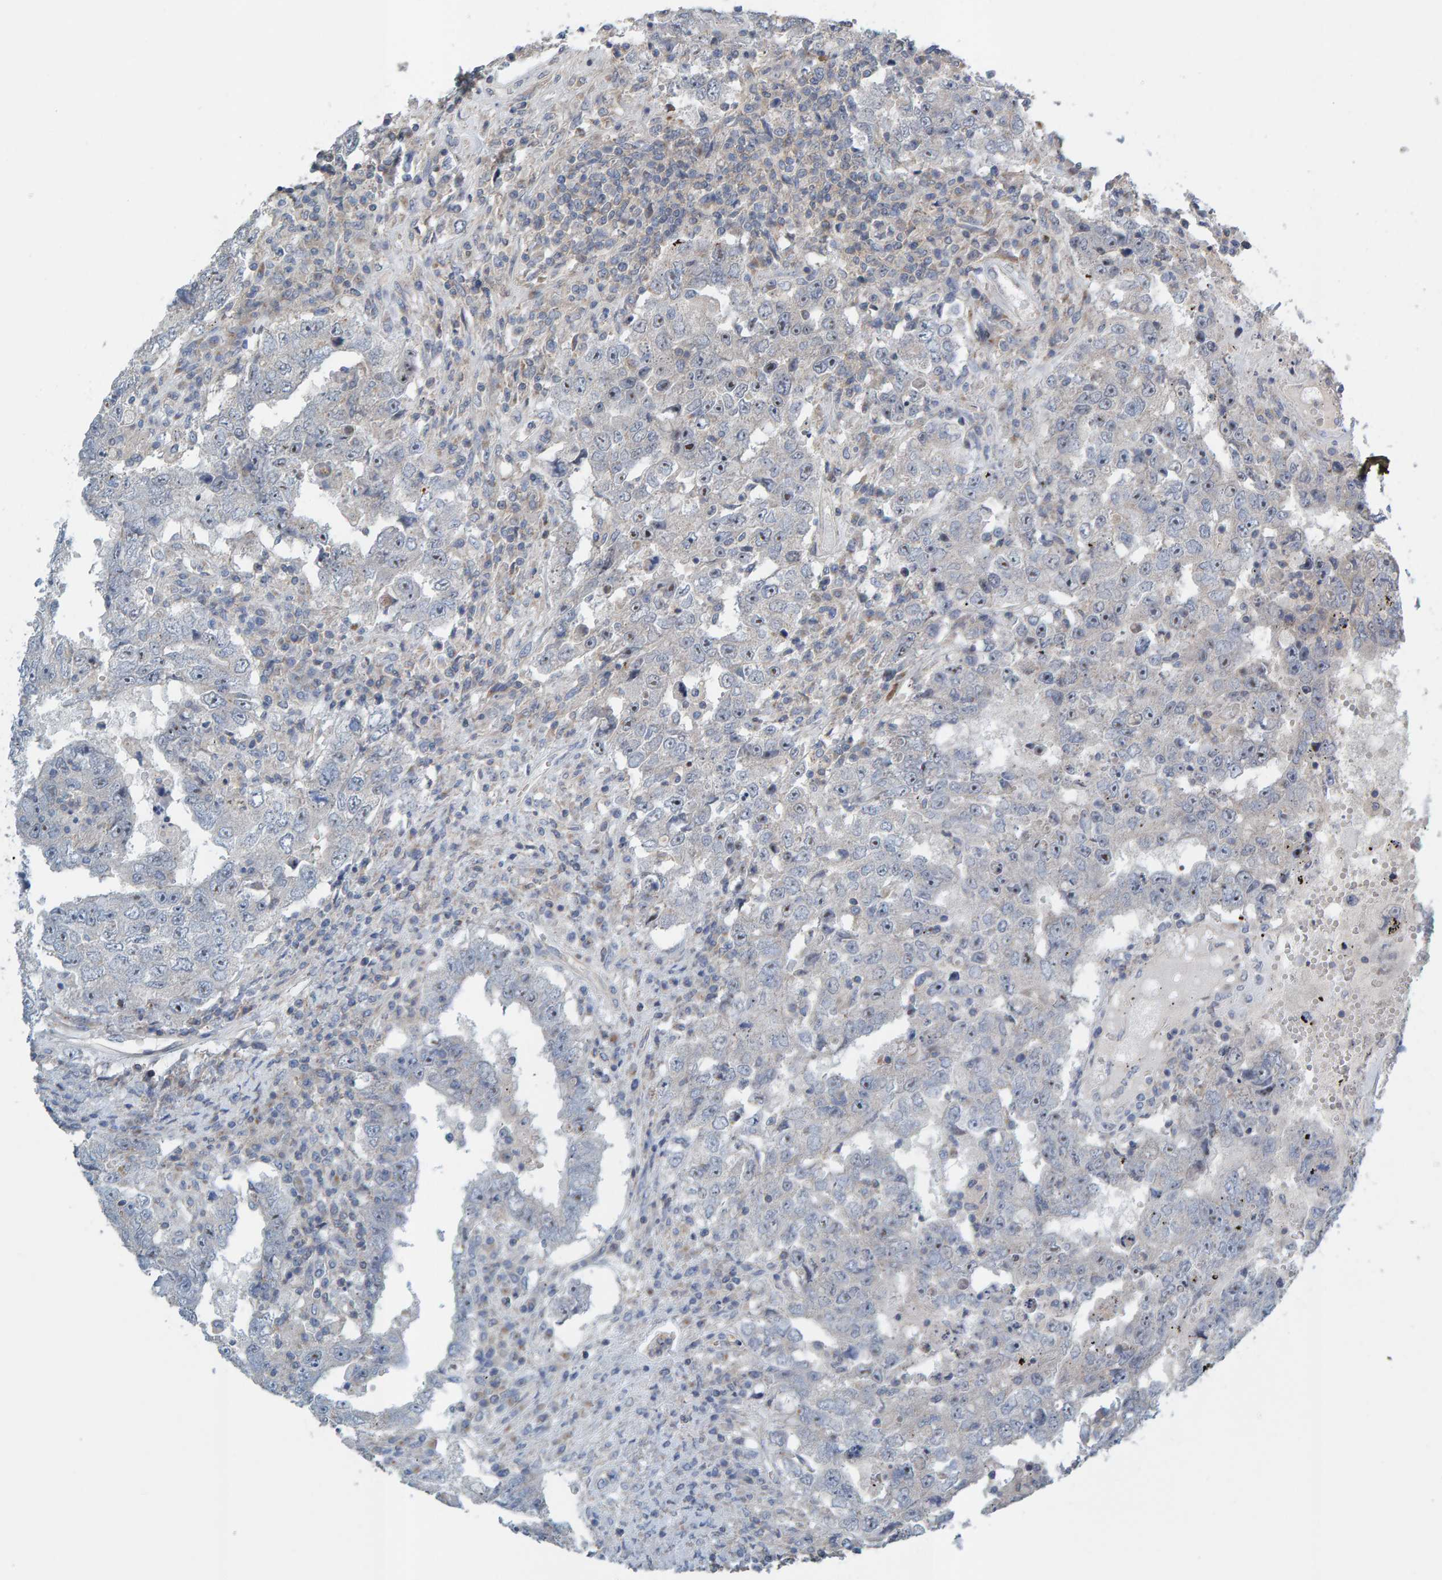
{"staining": {"intensity": "negative", "quantity": "none", "location": "none"}, "tissue": "testis cancer", "cell_type": "Tumor cells", "image_type": "cancer", "snomed": [{"axis": "morphology", "description": "Carcinoma, Embryonal, NOS"}, {"axis": "topography", "description": "Testis"}], "caption": "Immunohistochemical staining of testis cancer (embryonal carcinoma) exhibits no significant positivity in tumor cells.", "gene": "CCM2", "patient": {"sex": "male", "age": 26}}